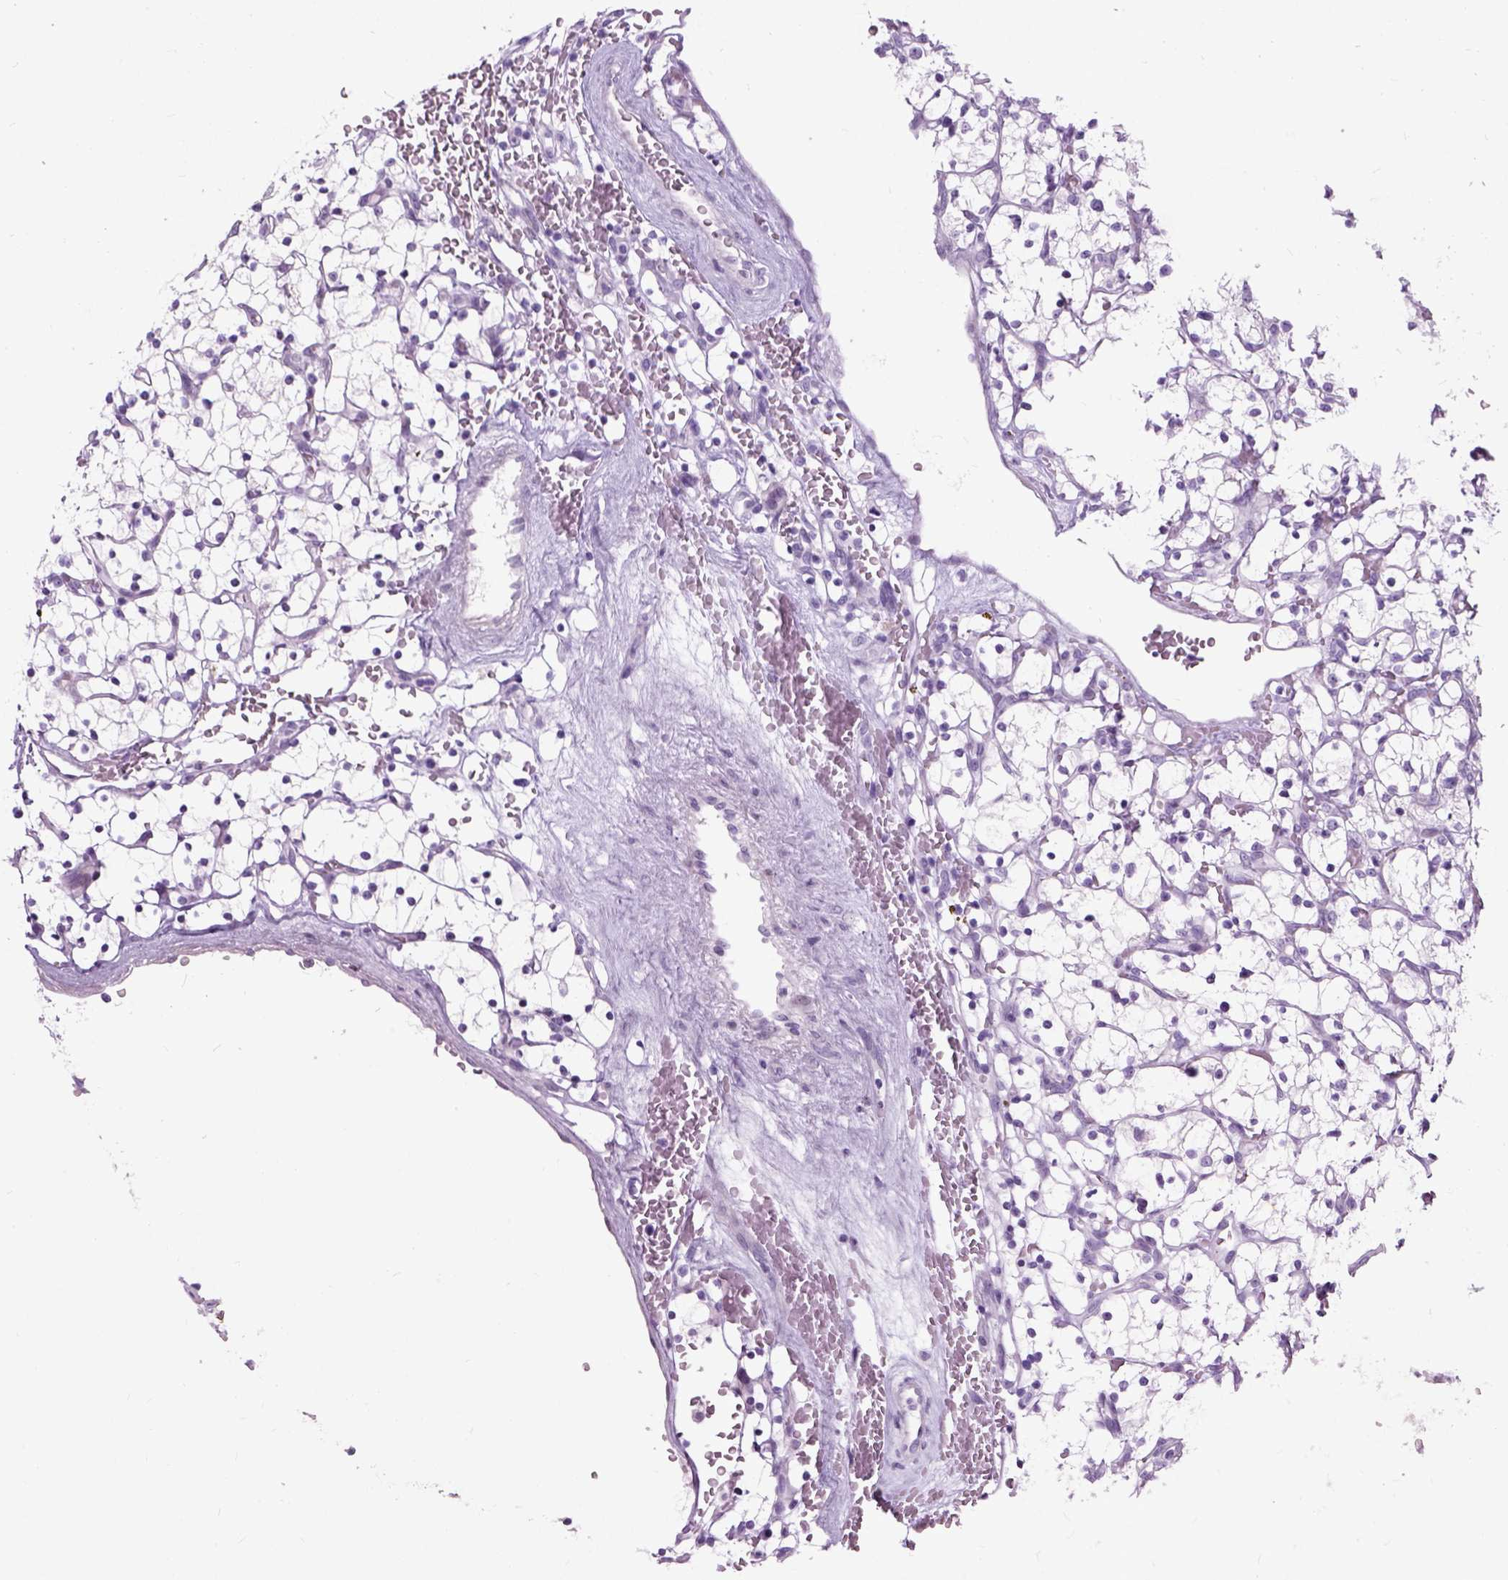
{"staining": {"intensity": "negative", "quantity": "none", "location": "none"}, "tissue": "renal cancer", "cell_type": "Tumor cells", "image_type": "cancer", "snomed": [{"axis": "morphology", "description": "Adenocarcinoma, NOS"}, {"axis": "topography", "description": "Kidney"}], "caption": "Protein analysis of renal adenocarcinoma exhibits no significant expression in tumor cells.", "gene": "AXDND1", "patient": {"sex": "female", "age": 64}}